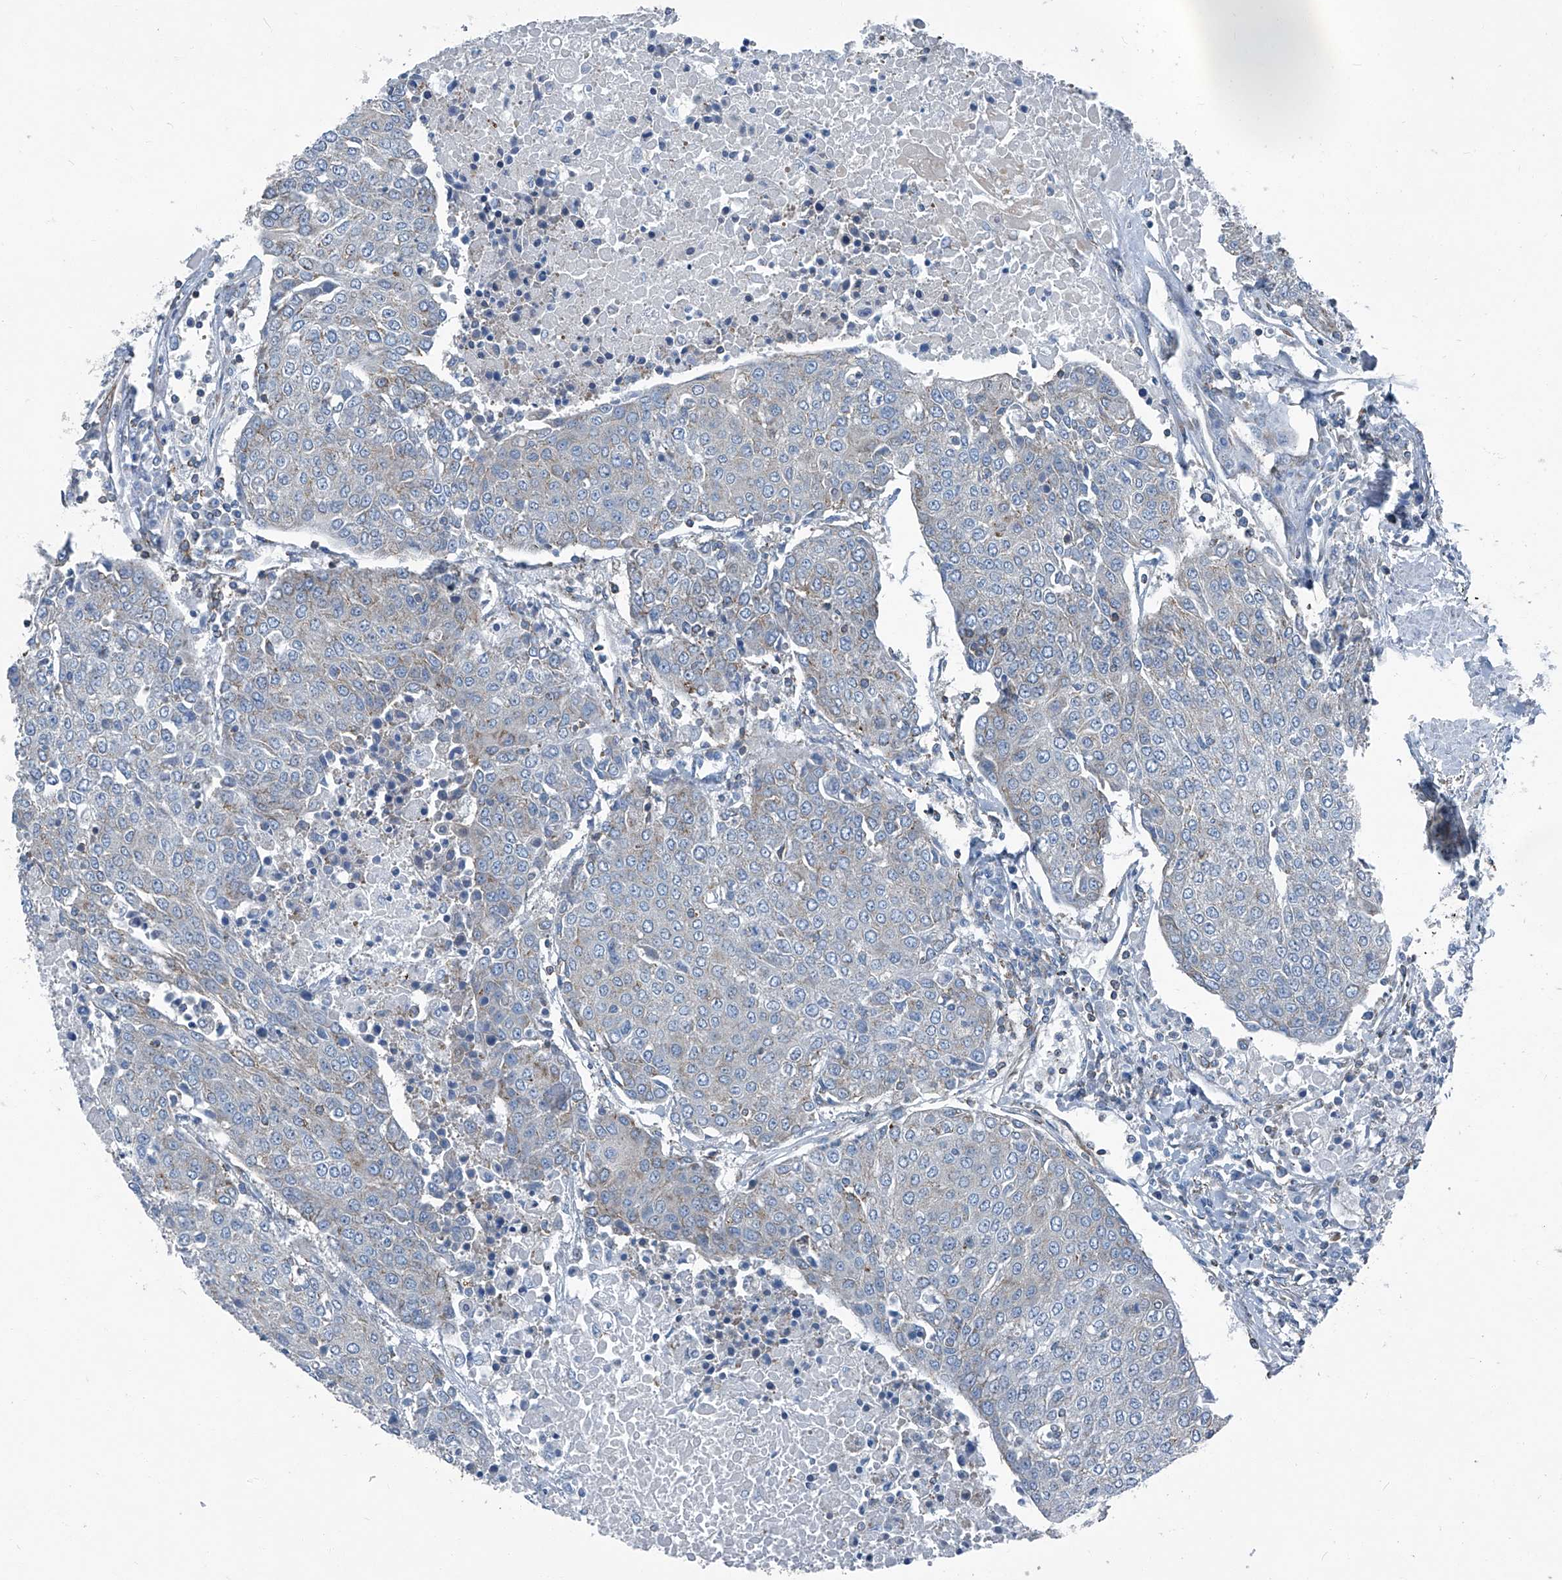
{"staining": {"intensity": "negative", "quantity": "none", "location": "none"}, "tissue": "urothelial cancer", "cell_type": "Tumor cells", "image_type": "cancer", "snomed": [{"axis": "morphology", "description": "Urothelial carcinoma, High grade"}, {"axis": "topography", "description": "Urinary bladder"}], "caption": "Tumor cells show no significant expression in urothelial cancer.", "gene": "SEPTIN7", "patient": {"sex": "female", "age": 85}}